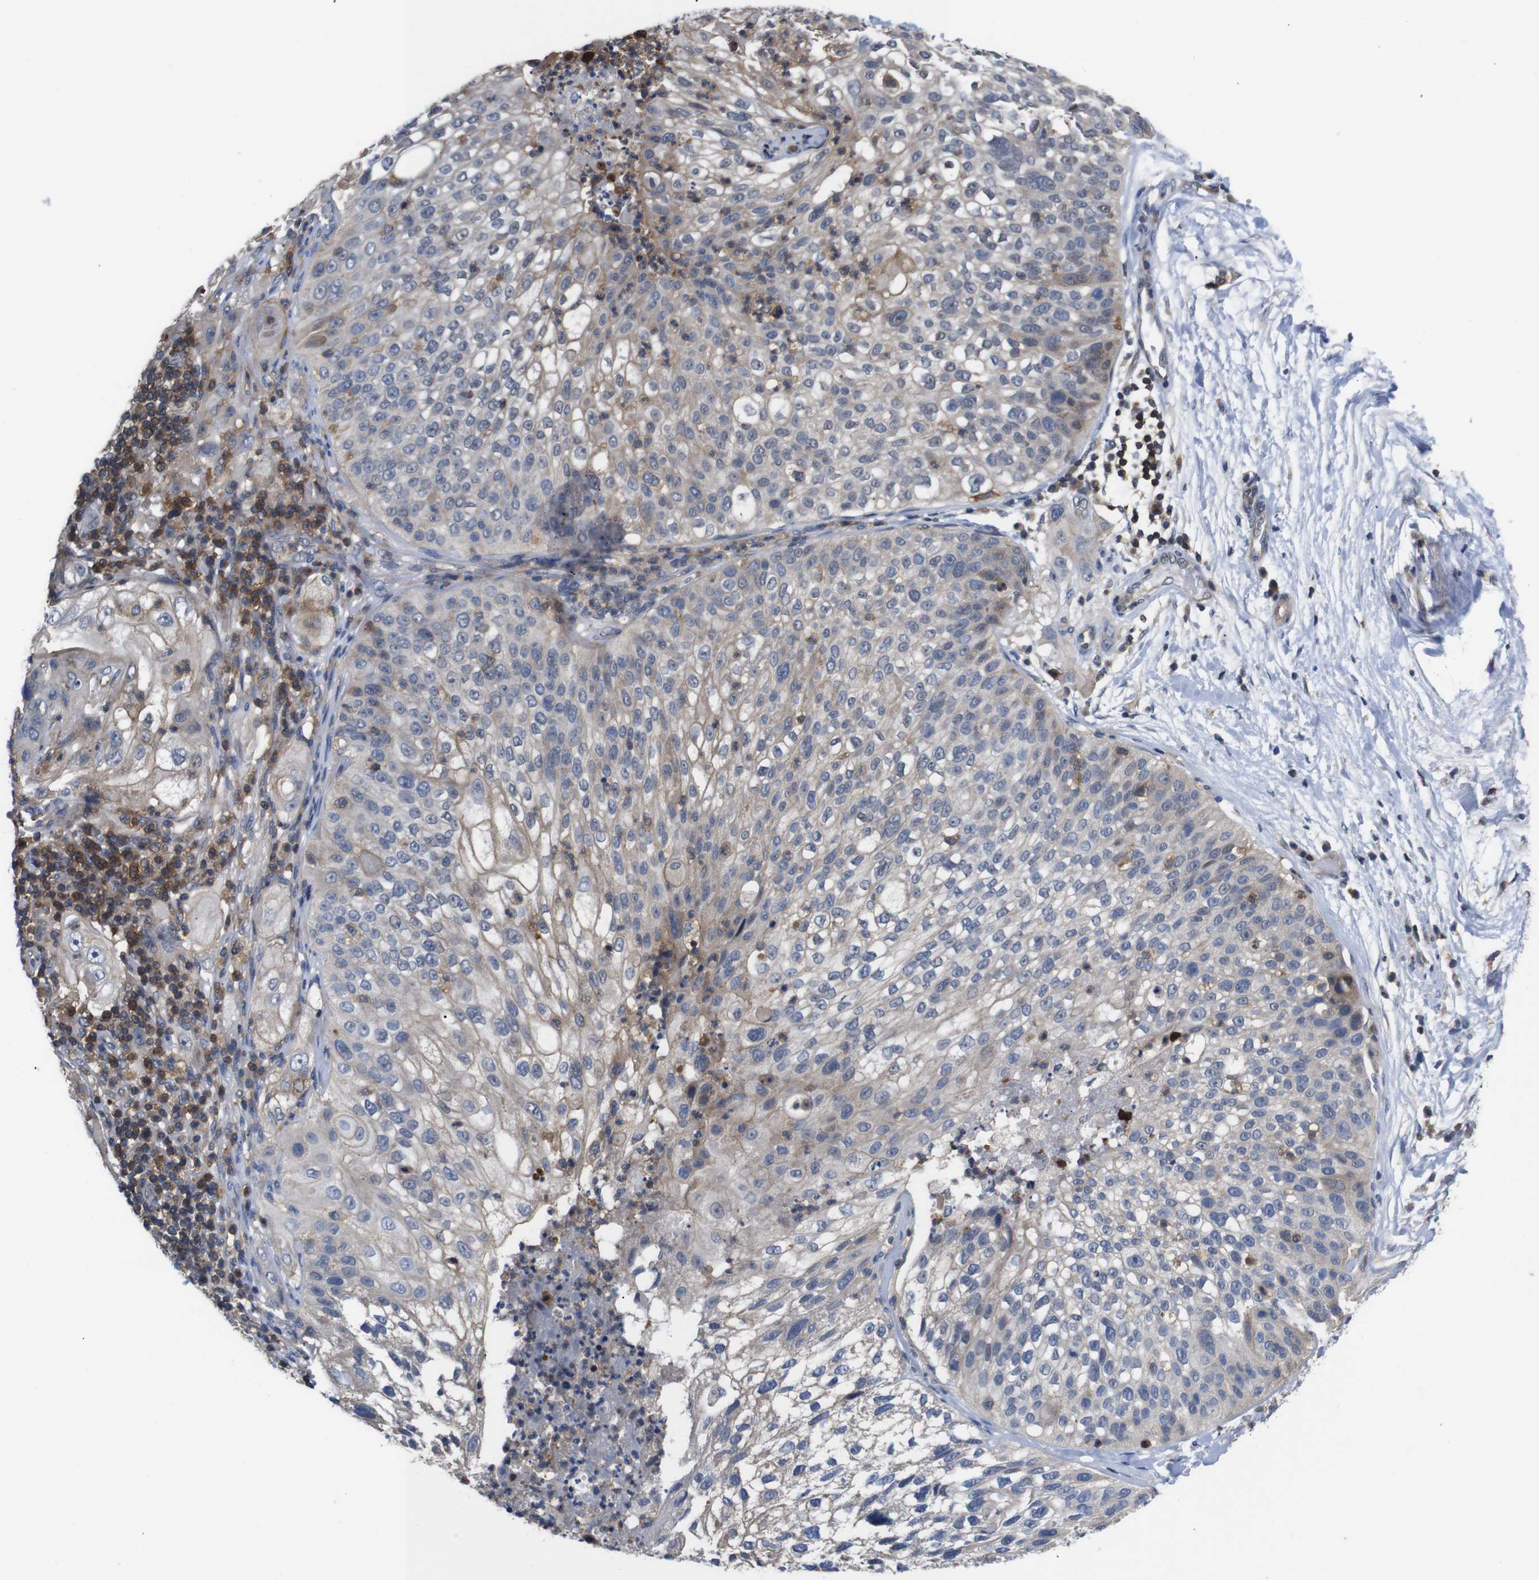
{"staining": {"intensity": "weak", "quantity": "<25%", "location": "cytoplasmic/membranous"}, "tissue": "lung cancer", "cell_type": "Tumor cells", "image_type": "cancer", "snomed": [{"axis": "morphology", "description": "Inflammation, NOS"}, {"axis": "morphology", "description": "Squamous cell carcinoma, NOS"}, {"axis": "topography", "description": "Lymph node"}, {"axis": "topography", "description": "Soft tissue"}, {"axis": "topography", "description": "Lung"}], "caption": "Immunohistochemistry (IHC) of squamous cell carcinoma (lung) shows no expression in tumor cells.", "gene": "BRWD3", "patient": {"sex": "male", "age": 66}}